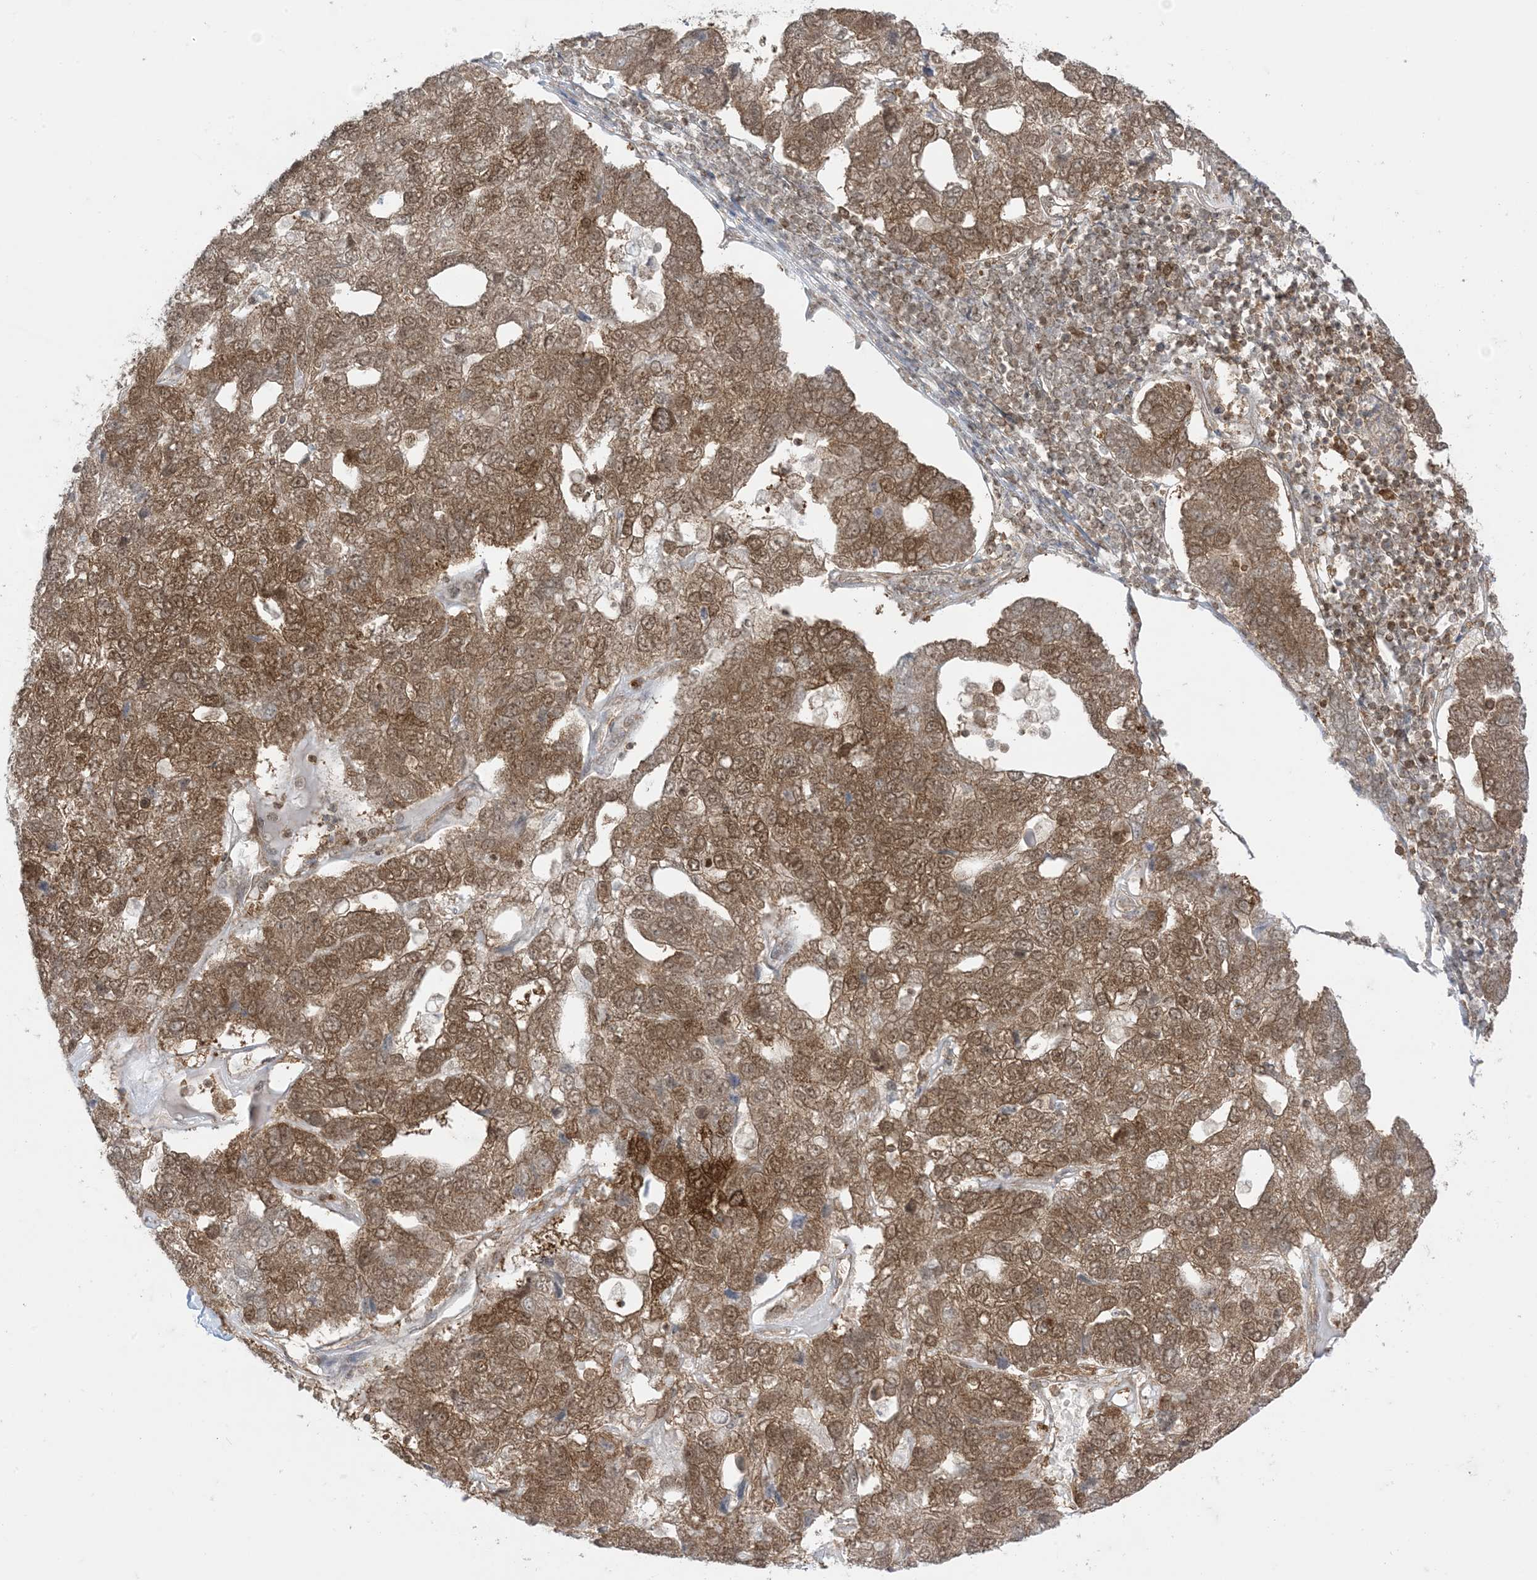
{"staining": {"intensity": "moderate", "quantity": ">75%", "location": "cytoplasmic/membranous,nuclear"}, "tissue": "pancreatic cancer", "cell_type": "Tumor cells", "image_type": "cancer", "snomed": [{"axis": "morphology", "description": "Adenocarcinoma, NOS"}, {"axis": "topography", "description": "Pancreas"}], "caption": "This photomicrograph demonstrates IHC staining of human pancreatic cancer, with medium moderate cytoplasmic/membranous and nuclear positivity in about >75% of tumor cells.", "gene": "PTPA", "patient": {"sex": "female", "age": 61}}